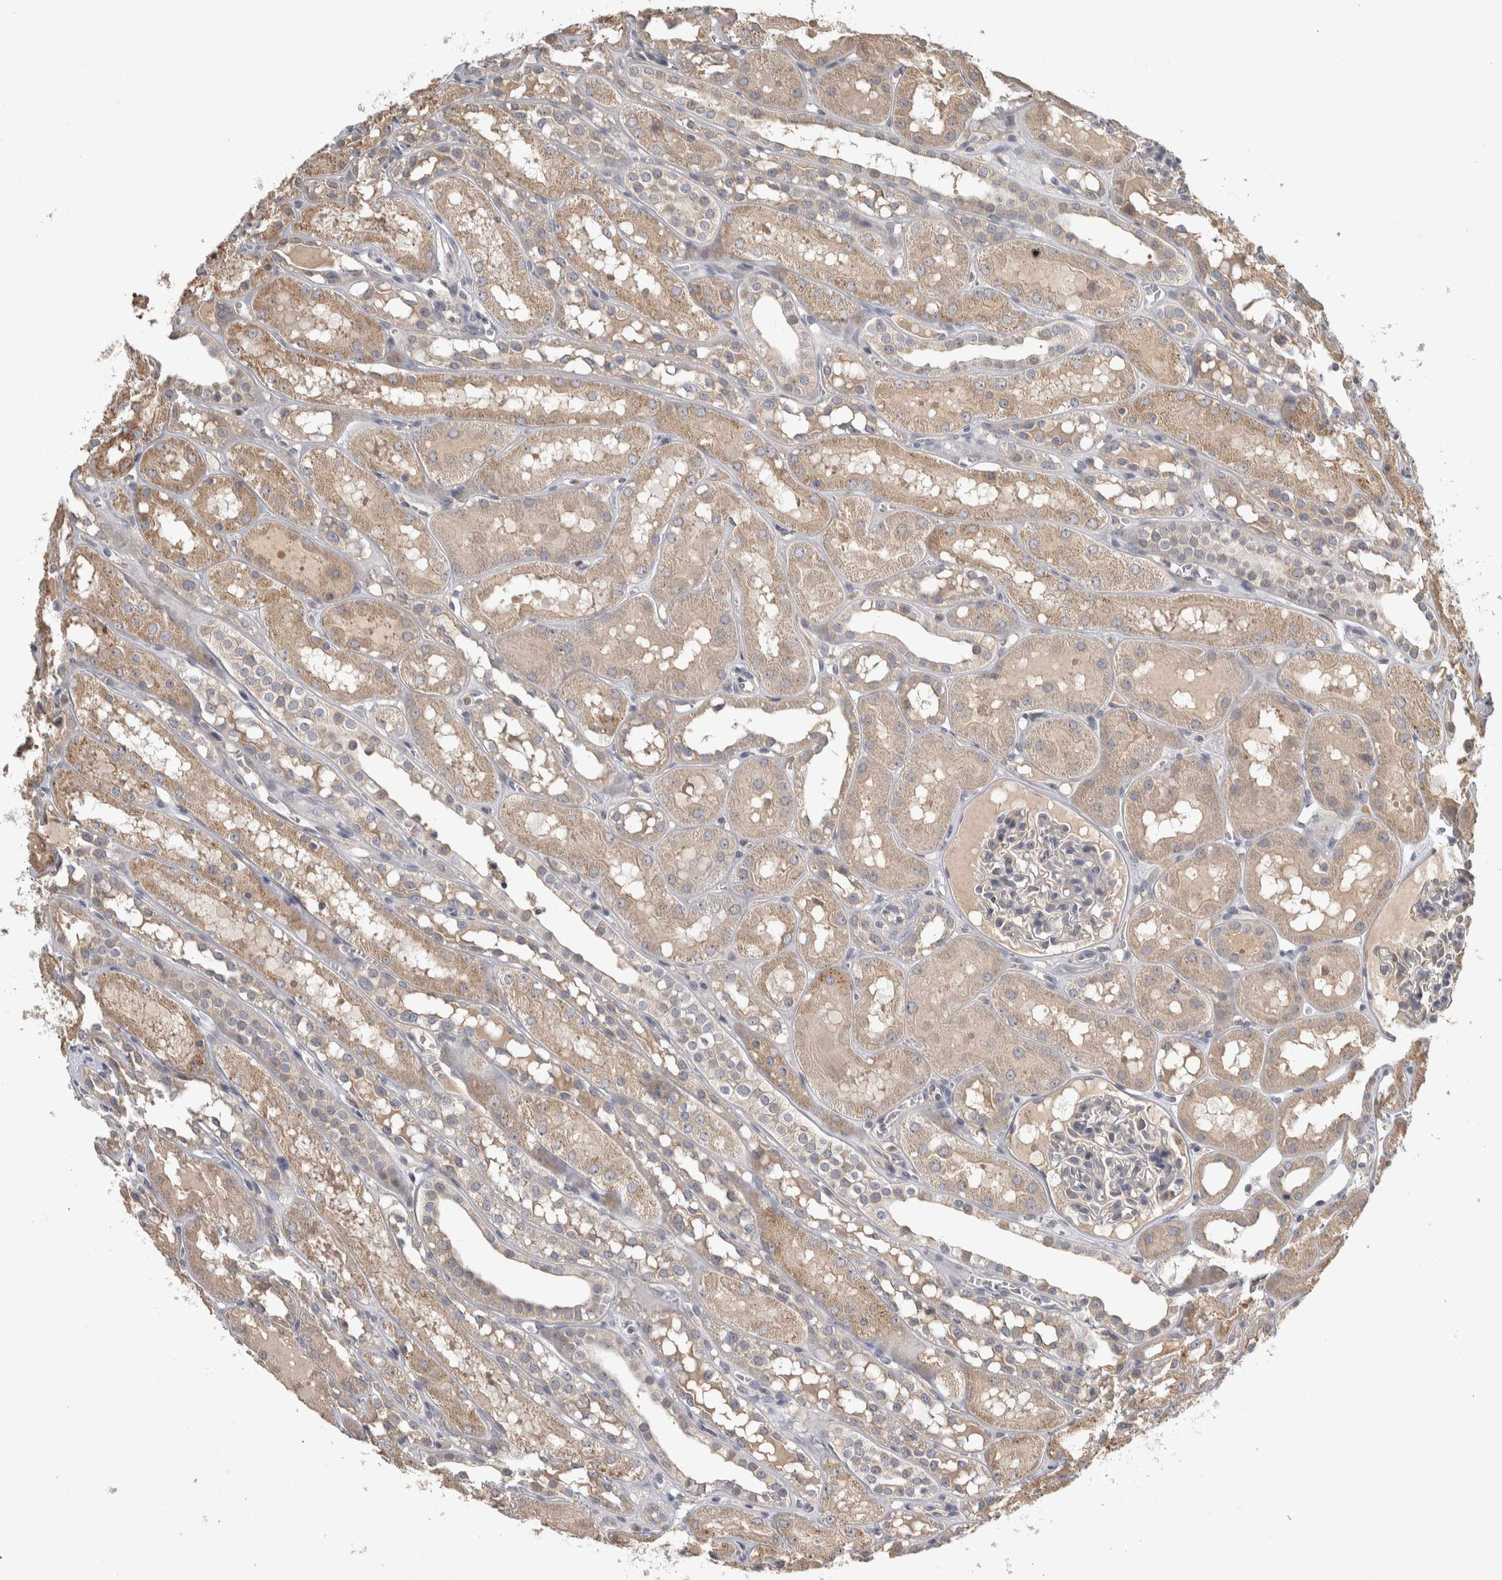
{"staining": {"intensity": "negative", "quantity": "none", "location": "none"}, "tissue": "kidney", "cell_type": "Cells in glomeruli", "image_type": "normal", "snomed": [{"axis": "morphology", "description": "Normal tissue, NOS"}, {"axis": "topography", "description": "Kidney"}, {"axis": "topography", "description": "Urinary bladder"}], "caption": "This image is of normal kidney stained with immunohistochemistry to label a protein in brown with the nuclei are counter-stained blue. There is no positivity in cells in glomeruli.", "gene": "EIF3H", "patient": {"sex": "male", "age": 16}}